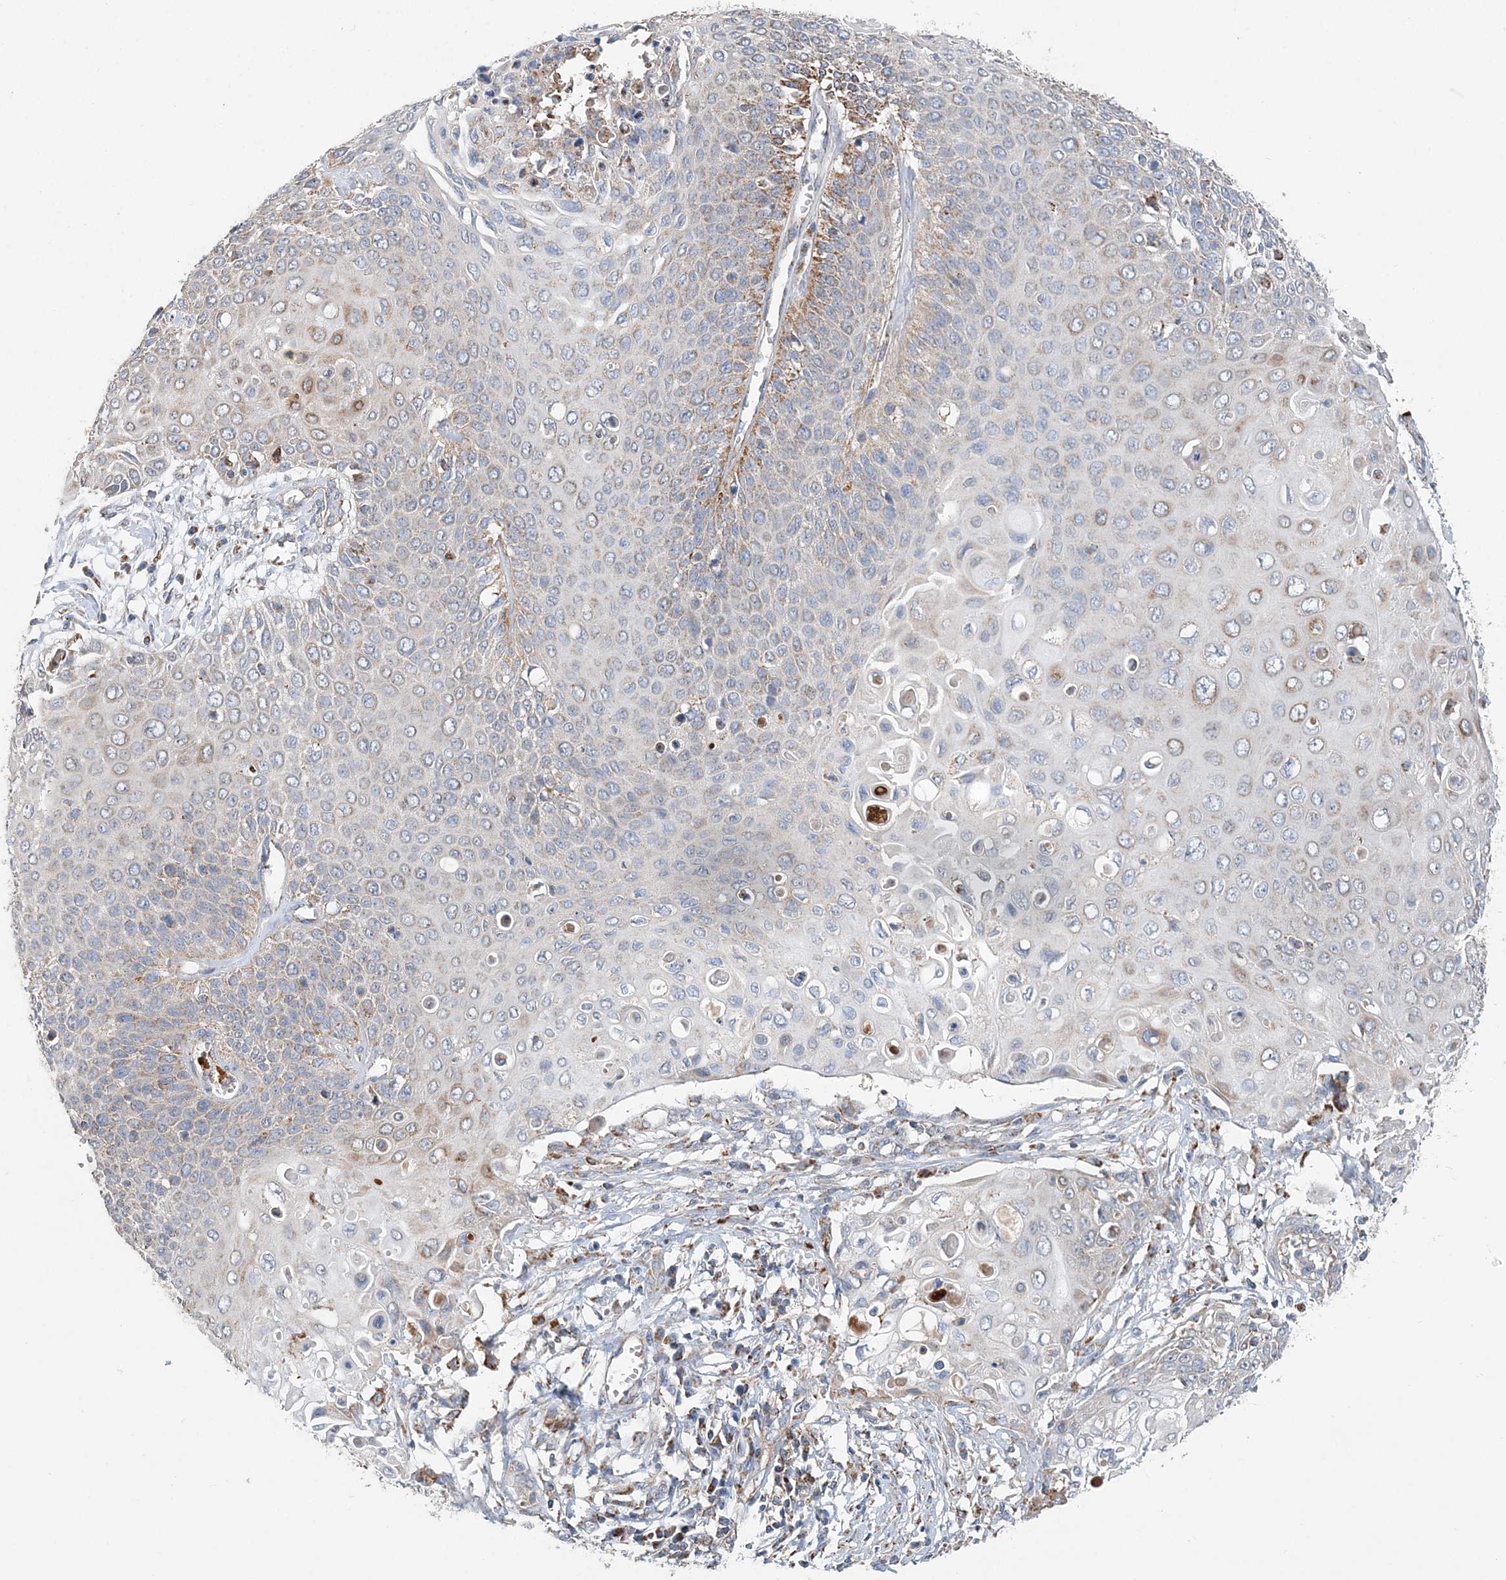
{"staining": {"intensity": "weak", "quantity": "<25%", "location": "cytoplasmic/membranous"}, "tissue": "cervical cancer", "cell_type": "Tumor cells", "image_type": "cancer", "snomed": [{"axis": "morphology", "description": "Squamous cell carcinoma, NOS"}, {"axis": "topography", "description": "Cervix"}], "caption": "Photomicrograph shows no protein positivity in tumor cells of cervical squamous cell carcinoma tissue.", "gene": "SPRY2", "patient": {"sex": "female", "age": 39}}